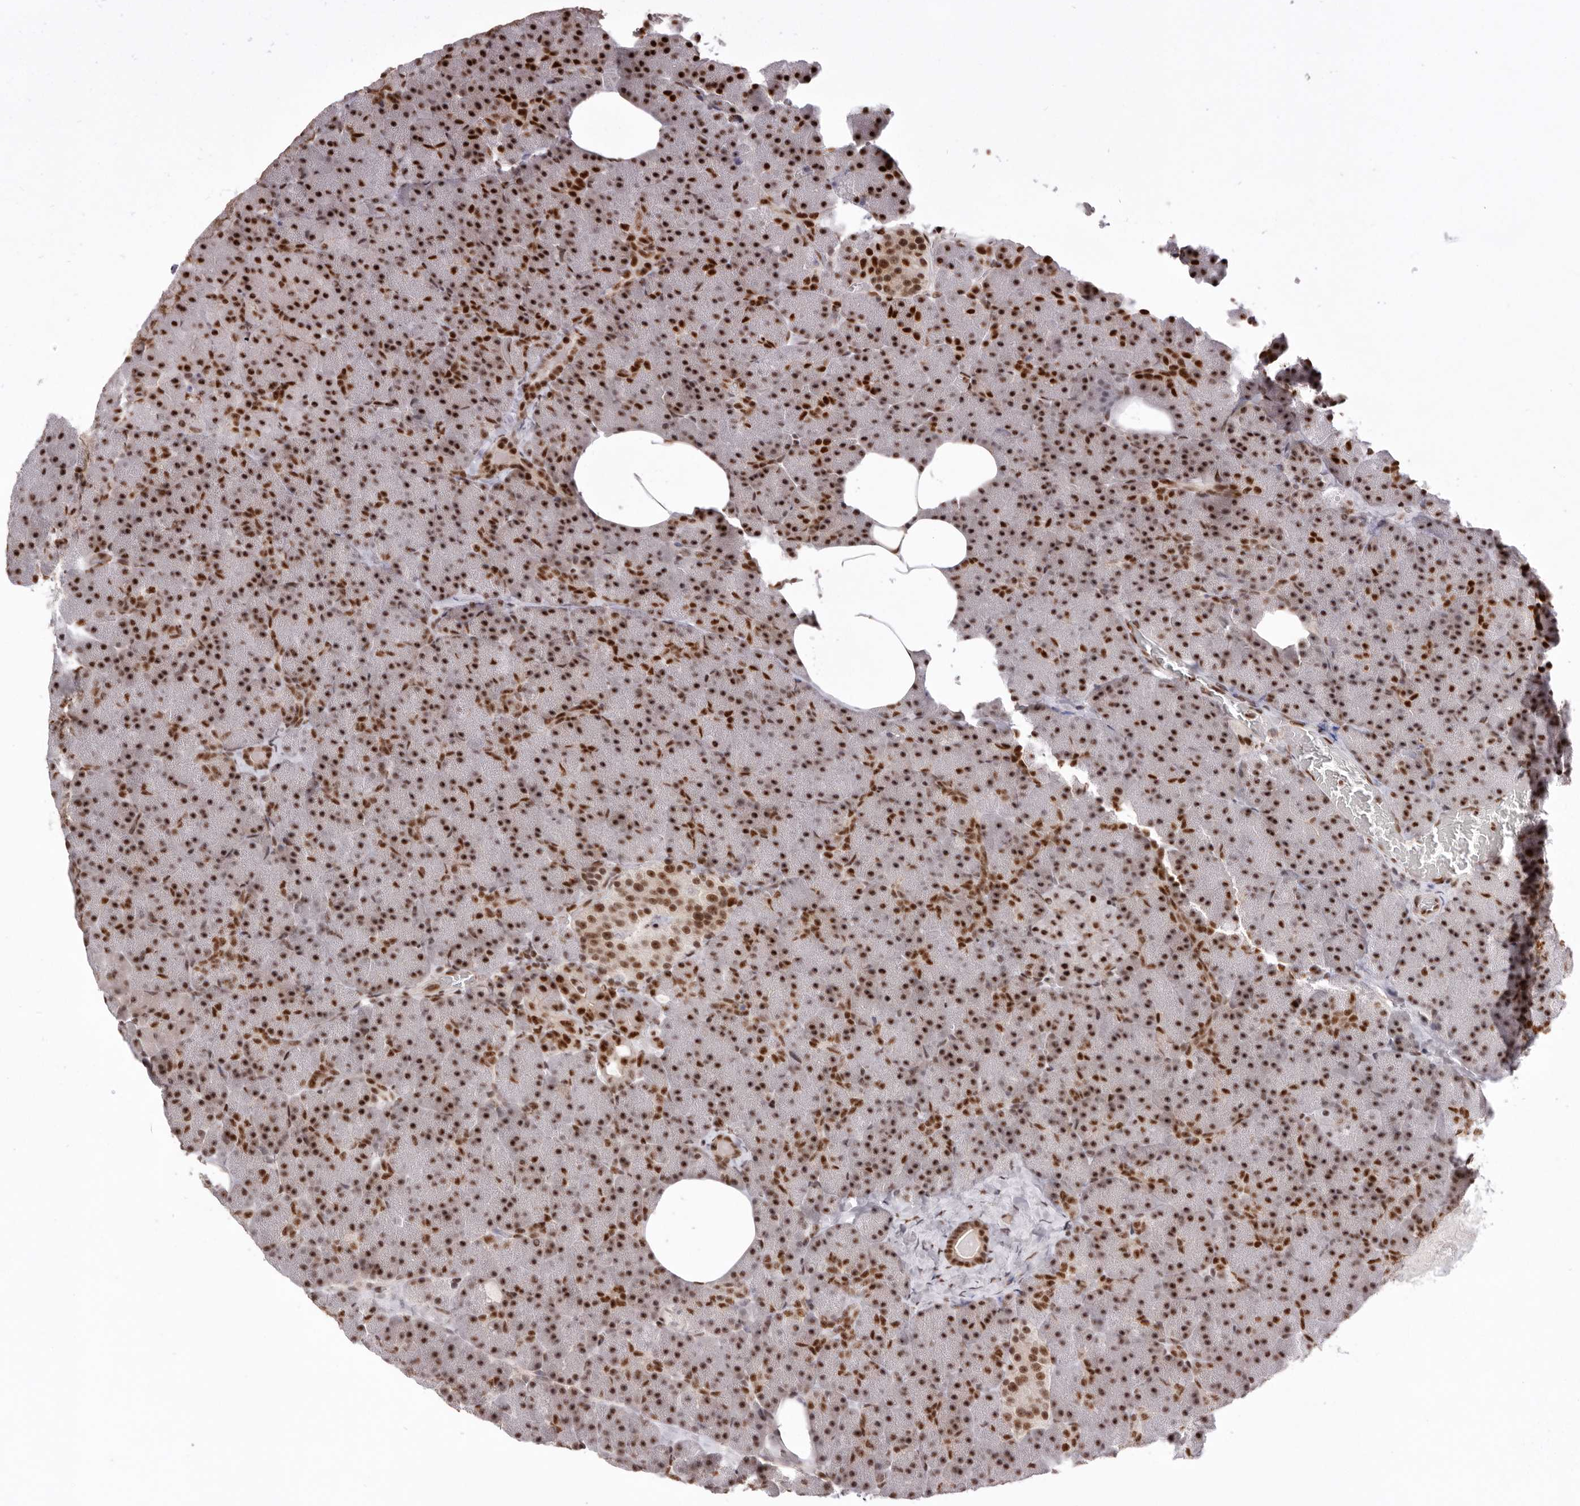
{"staining": {"intensity": "strong", "quantity": ">75%", "location": "nuclear"}, "tissue": "pancreas", "cell_type": "Exocrine glandular cells", "image_type": "normal", "snomed": [{"axis": "morphology", "description": "Normal tissue, NOS"}, {"axis": "morphology", "description": "Carcinoid, malignant, NOS"}, {"axis": "topography", "description": "Pancreas"}], "caption": "Immunohistochemical staining of normal human pancreas shows high levels of strong nuclear staining in approximately >75% of exocrine glandular cells.", "gene": "CHTOP", "patient": {"sex": "female", "age": 35}}